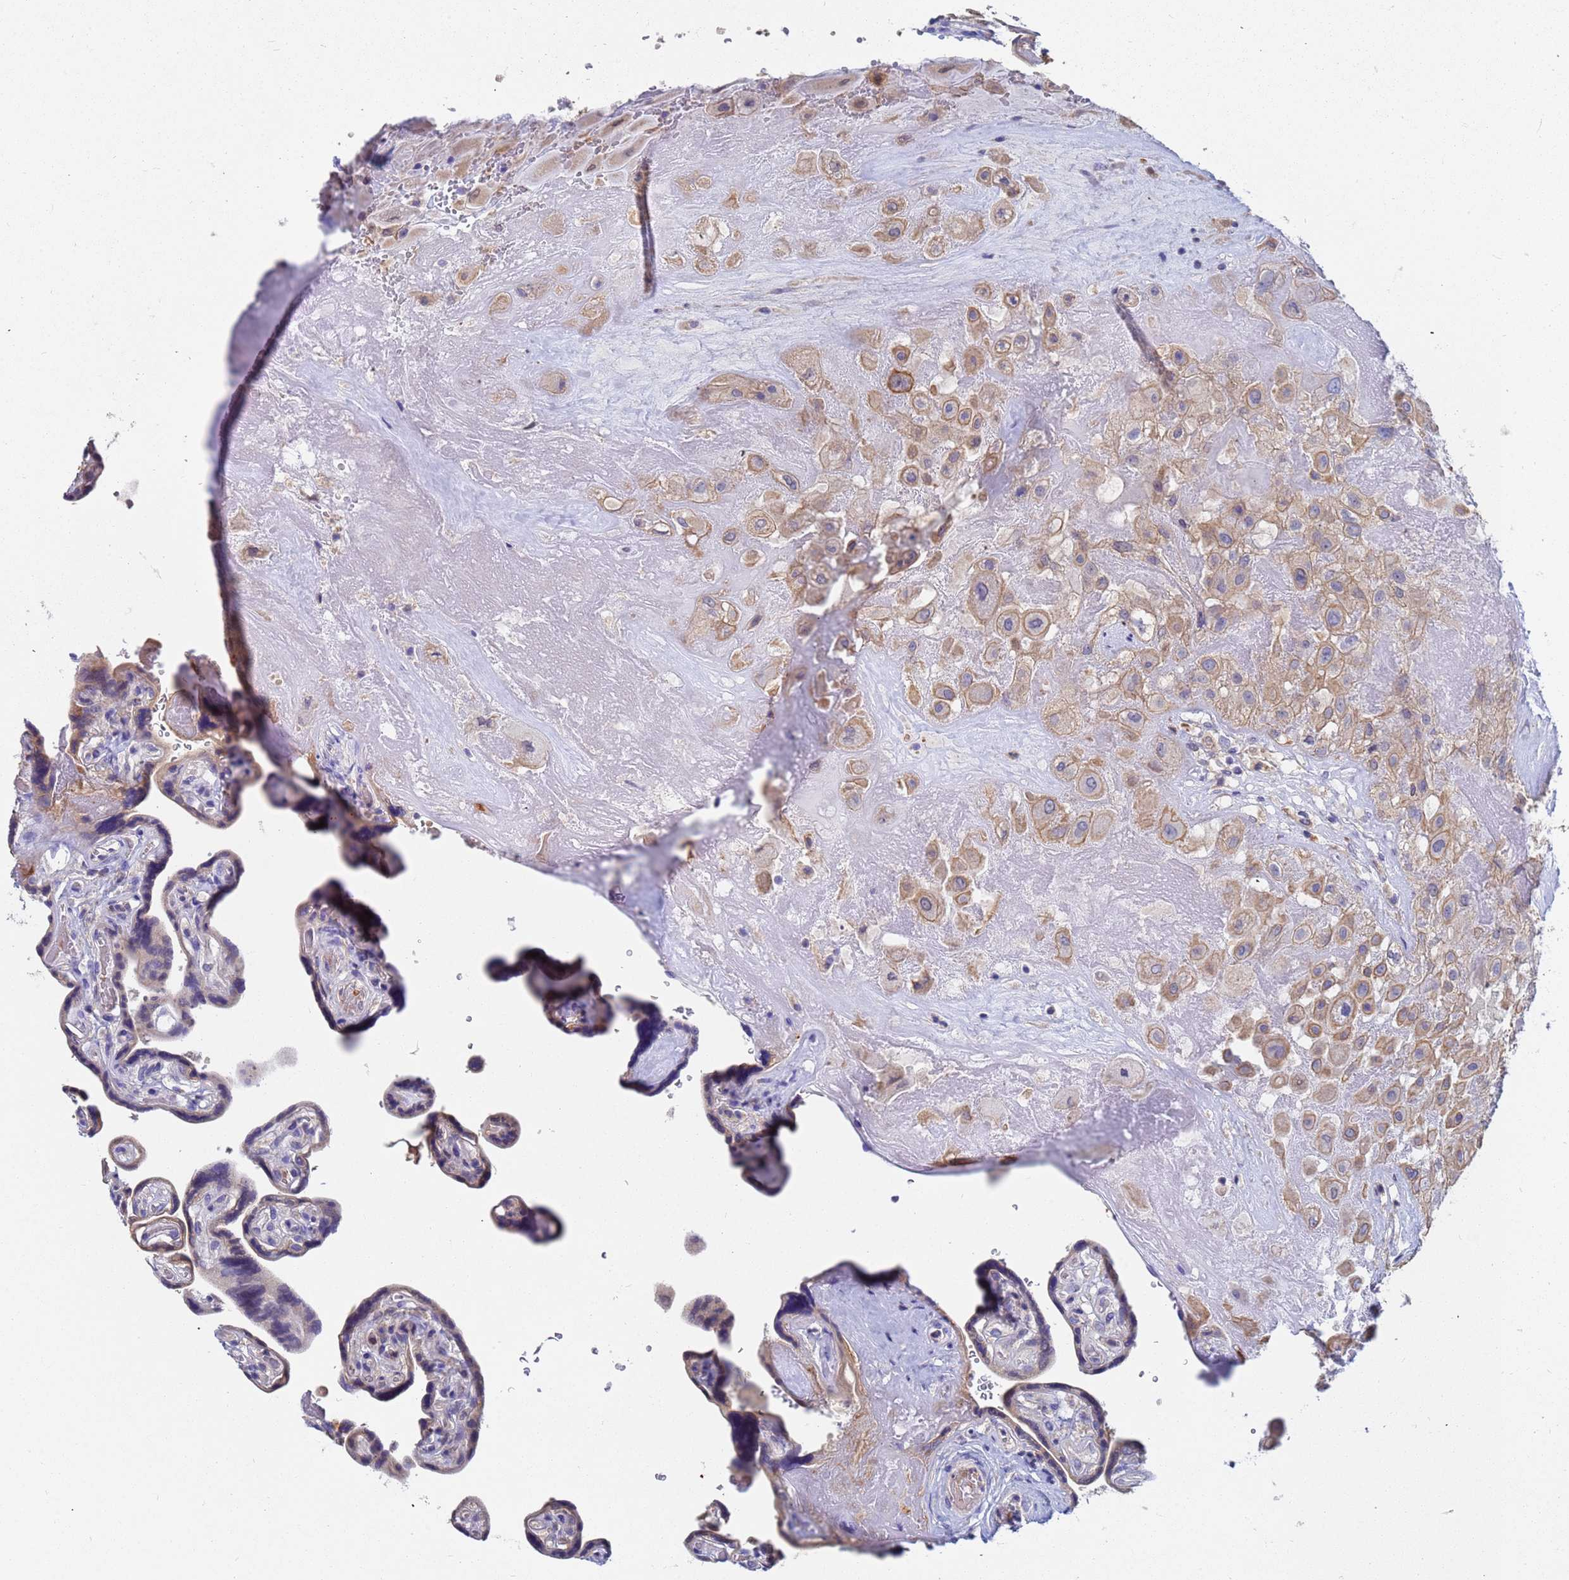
{"staining": {"intensity": "moderate", "quantity": "25%-75%", "location": "cytoplasmic/membranous"}, "tissue": "placenta", "cell_type": "Decidual cells", "image_type": "normal", "snomed": [{"axis": "morphology", "description": "Normal tissue, NOS"}, {"axis": "topography", "description": "Placenta"}], "caption": "Immunohistochemistry staining of benign placenta, which reveals medium levels of moderate cytoplasmic/membranous positivity in approximately 25%-75% of decidual cells indicating moderate cytoplasmic/membranous protein expression. The staining was performed using DAB (3,3'-diaminobenzidine) (brown) for protein detection and nuclei were counterstained in hematoxylin (blue).", "gene": "TTLL11", "patient": {"sex": "female", "age": 32}}